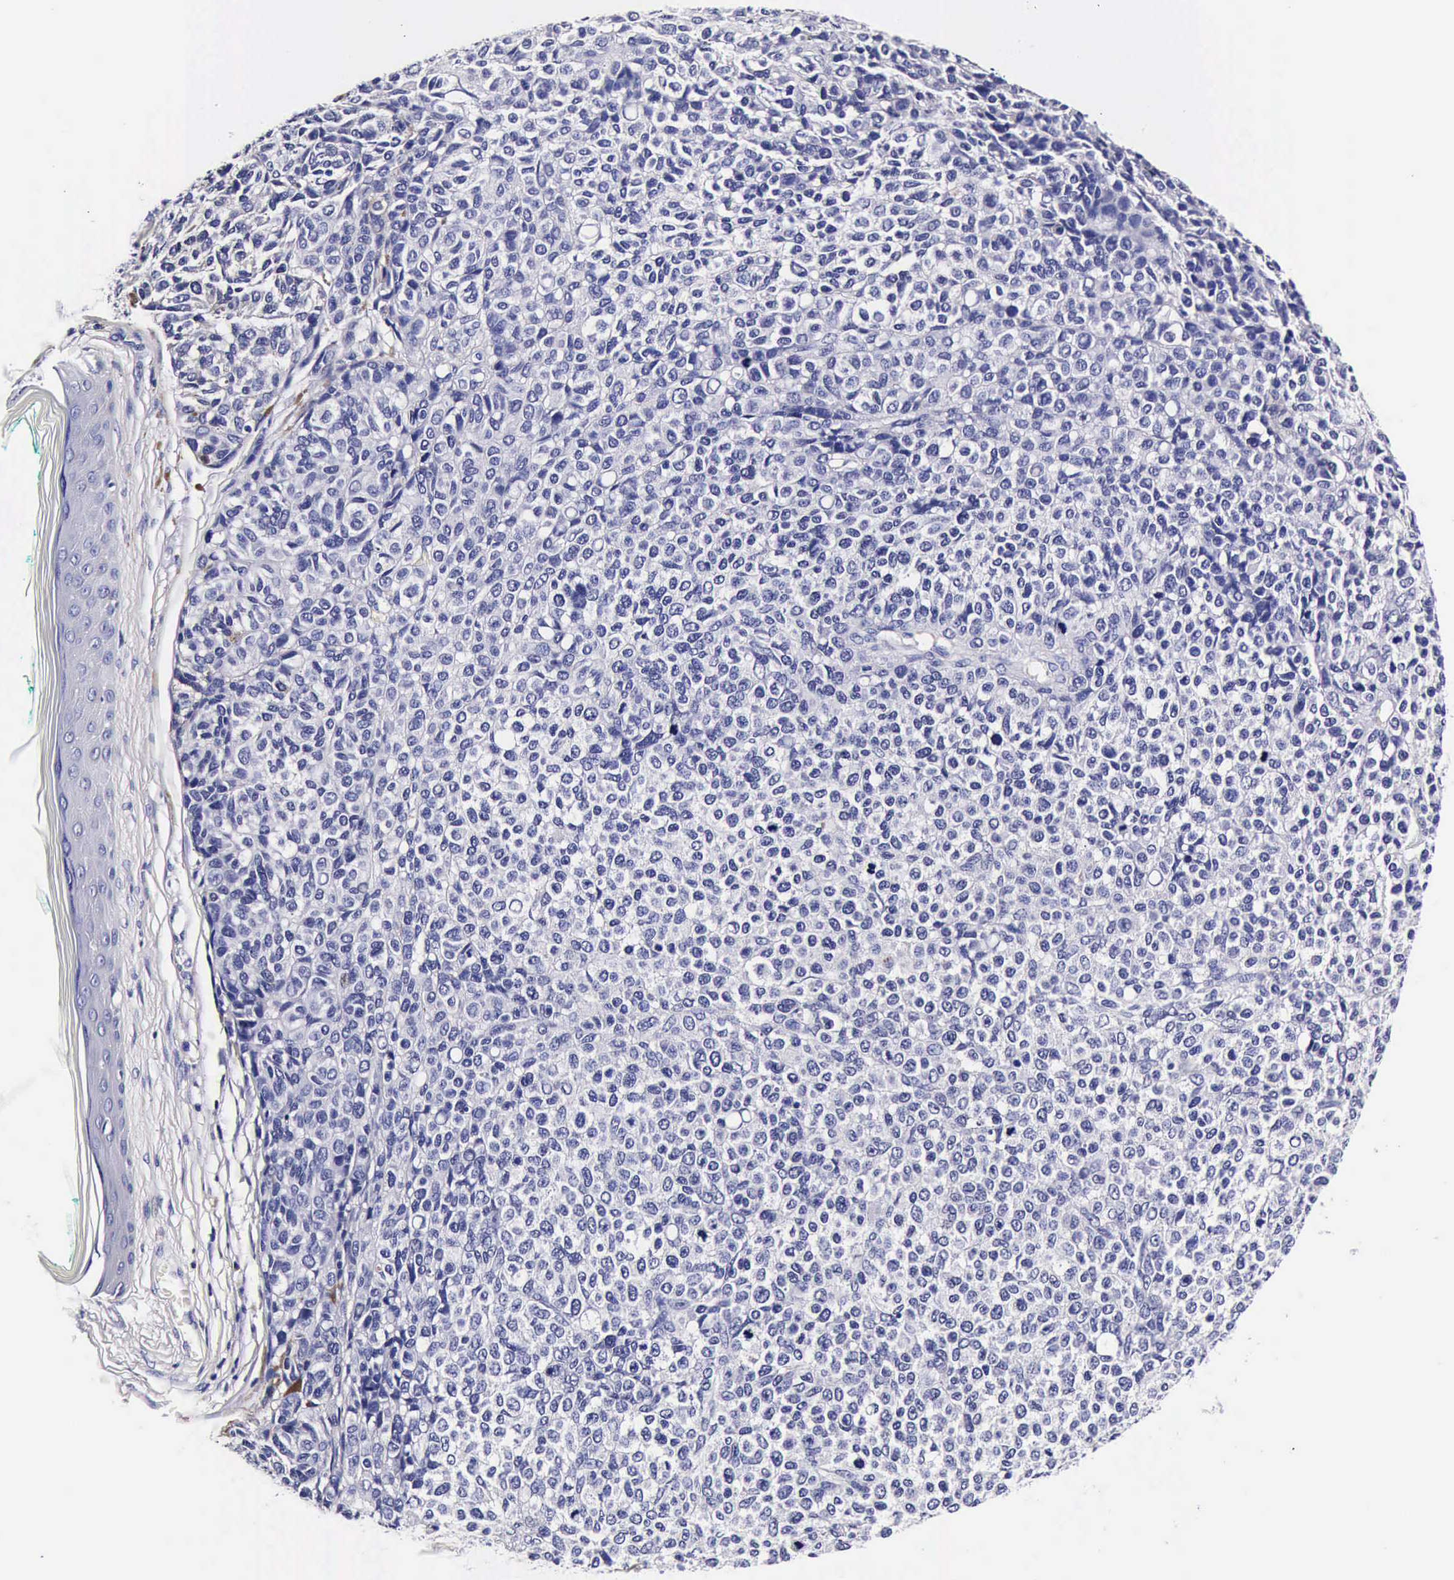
{"staining": {"intensity": "negative", "quantity": "none", "location": "none"}, "tissue": "melanoma", "cell_type": "Tumor cells", "image_type": "cancer", "snomed": [{"axis": "morphology", "description": "Malignant melanoma, NOS"}, {"axis": "topography", "description": "Skin"}], "caption": "This is an immunohistochemistry histopathology image of melanoma. There is no expression in tumor cells.", "gene": "IAPP", "patient": {"sex": "female", "age": 85}}